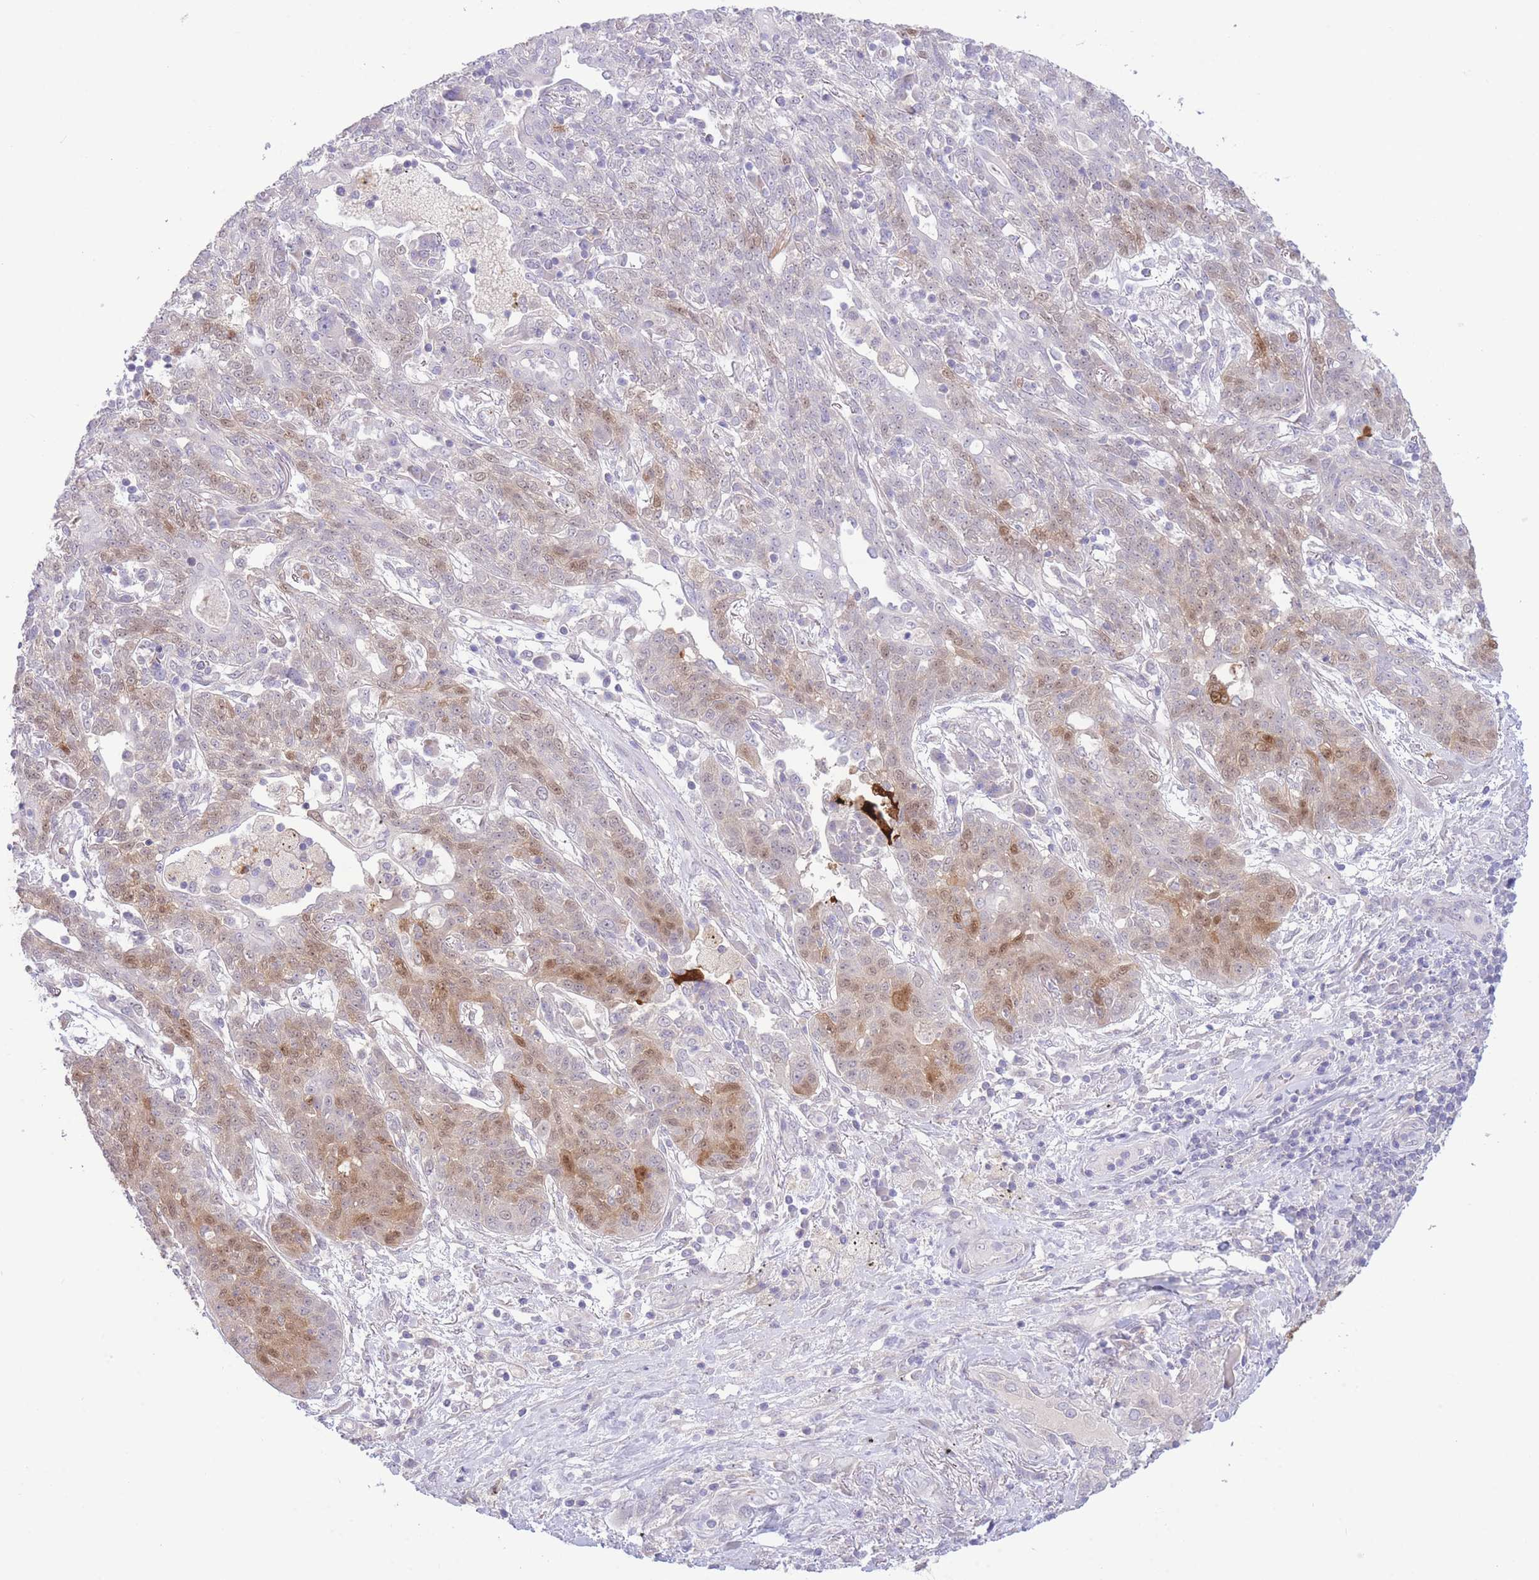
{"staining": {"intensity": "moderate", "quantity": "<25%", "location": "nuclear"}, "tissue": "lung cancer", "cell_type": "Tumor cells", "image_type": "cancer", "snomed": [{"axis": "morphology", "description": "Squamous cell carcinoma, NOS"}, {"axis": "topography", "description": "Lung"}], "caption": "About <25% of tumor cells in lung cancer (squamous cell carcinoma) exhibit moderate nuclear protein staining as visualized by brown immunohistochemical staining.", "gene": "FBXO46", "patient": {"sex": "female", "age": 70}}